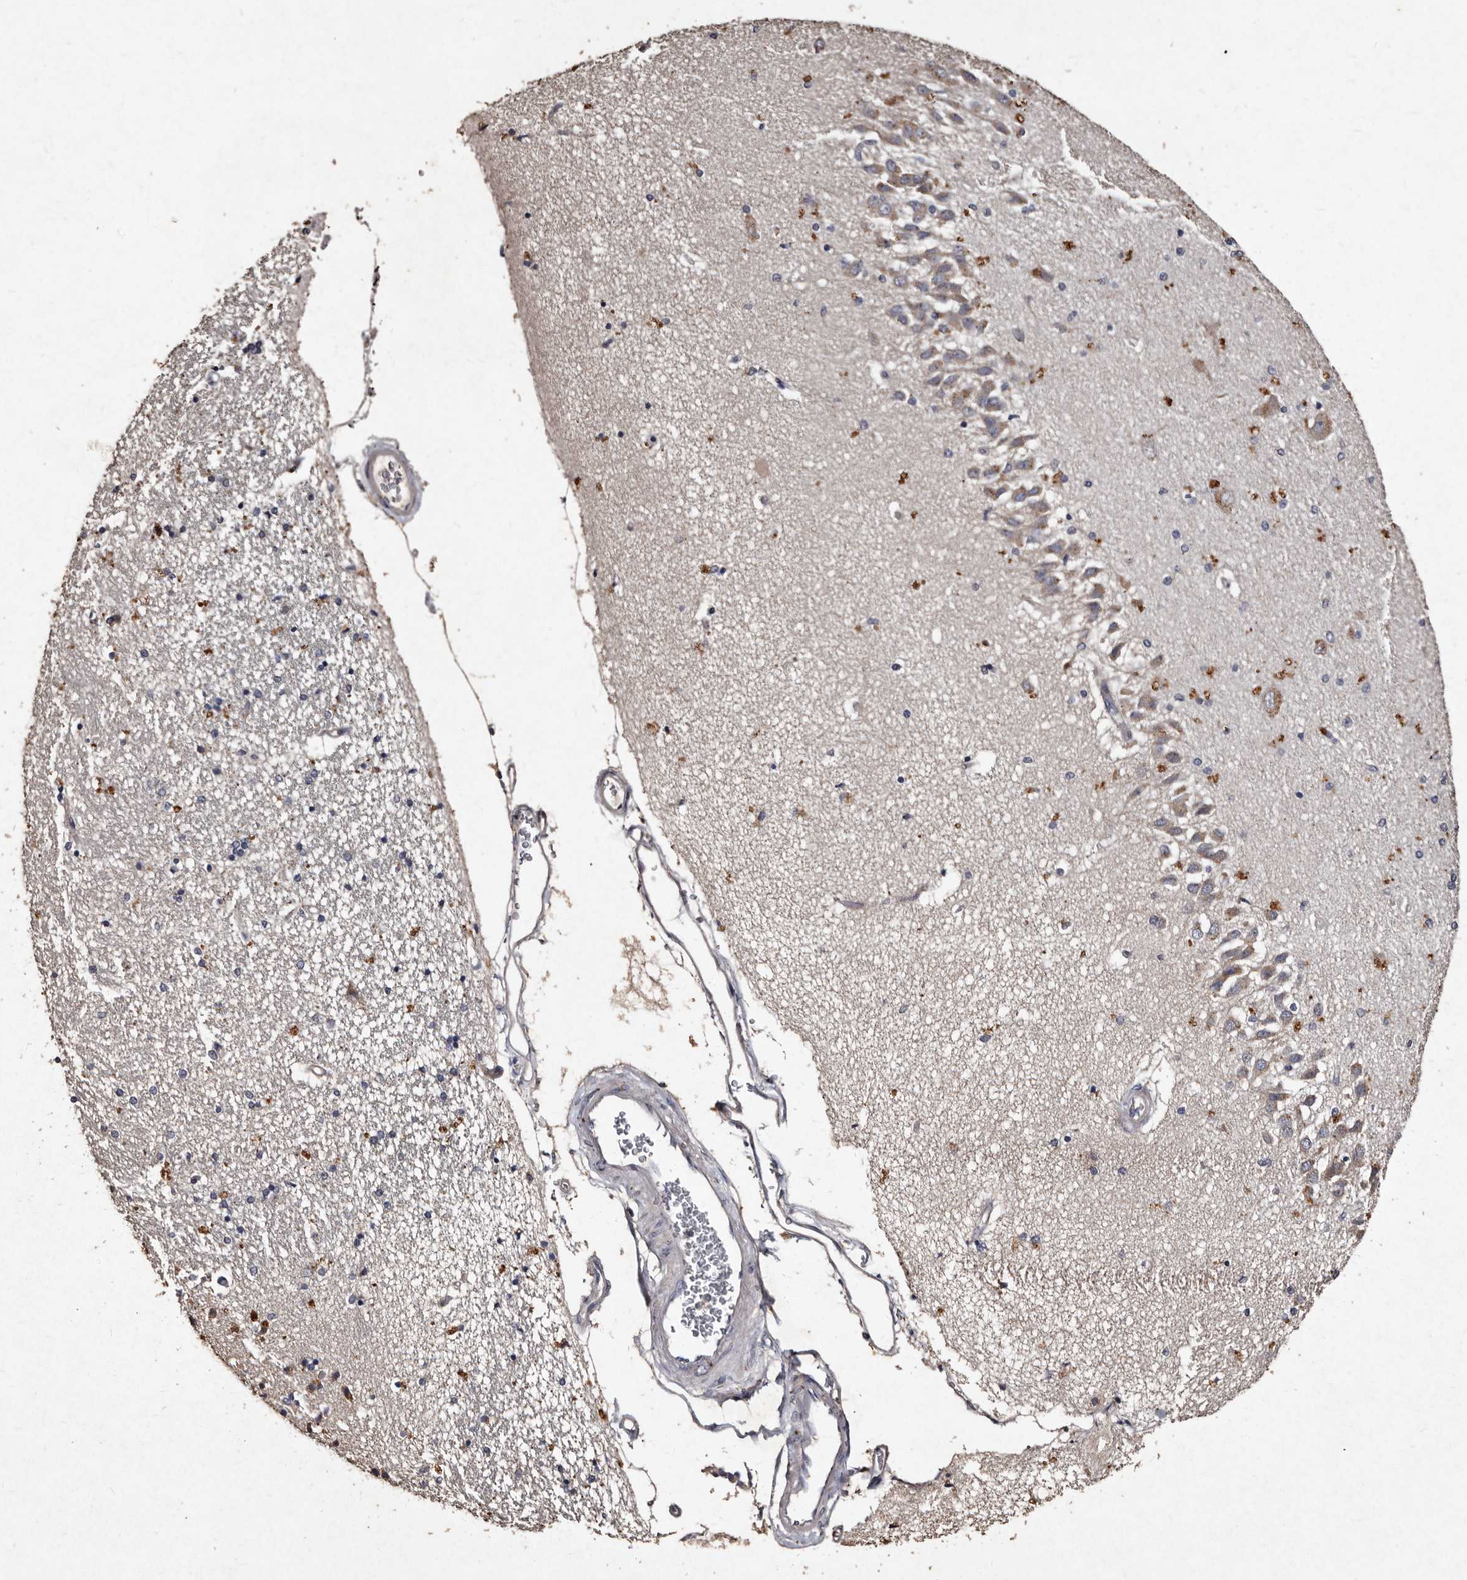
{"staining": {"intensity": "moderate", "quantity": "<25%", "location": "cytoplasmic/membranous"}, "tissue": "hippocampus", "cell_type": "Glial cells", "image_type": "normal", "snomed": [{"axis": "morphology", "description": "Normal tissue, NOS"}, {"axis": "topography", "description": "Hippocampus"}], "caption": "Protein staining by immunohistochemistry (IHC) exhibits moderate cytoplasmic/membranous staining in approximately <25% of glial cells in normal hippocampus. Using DAB (brown) and hematoxylin (blue) stains, captured at high magnification using brightfield microscopy.", "gene": "TFB1M", "patient": {"sex": "female", "age": 54}}